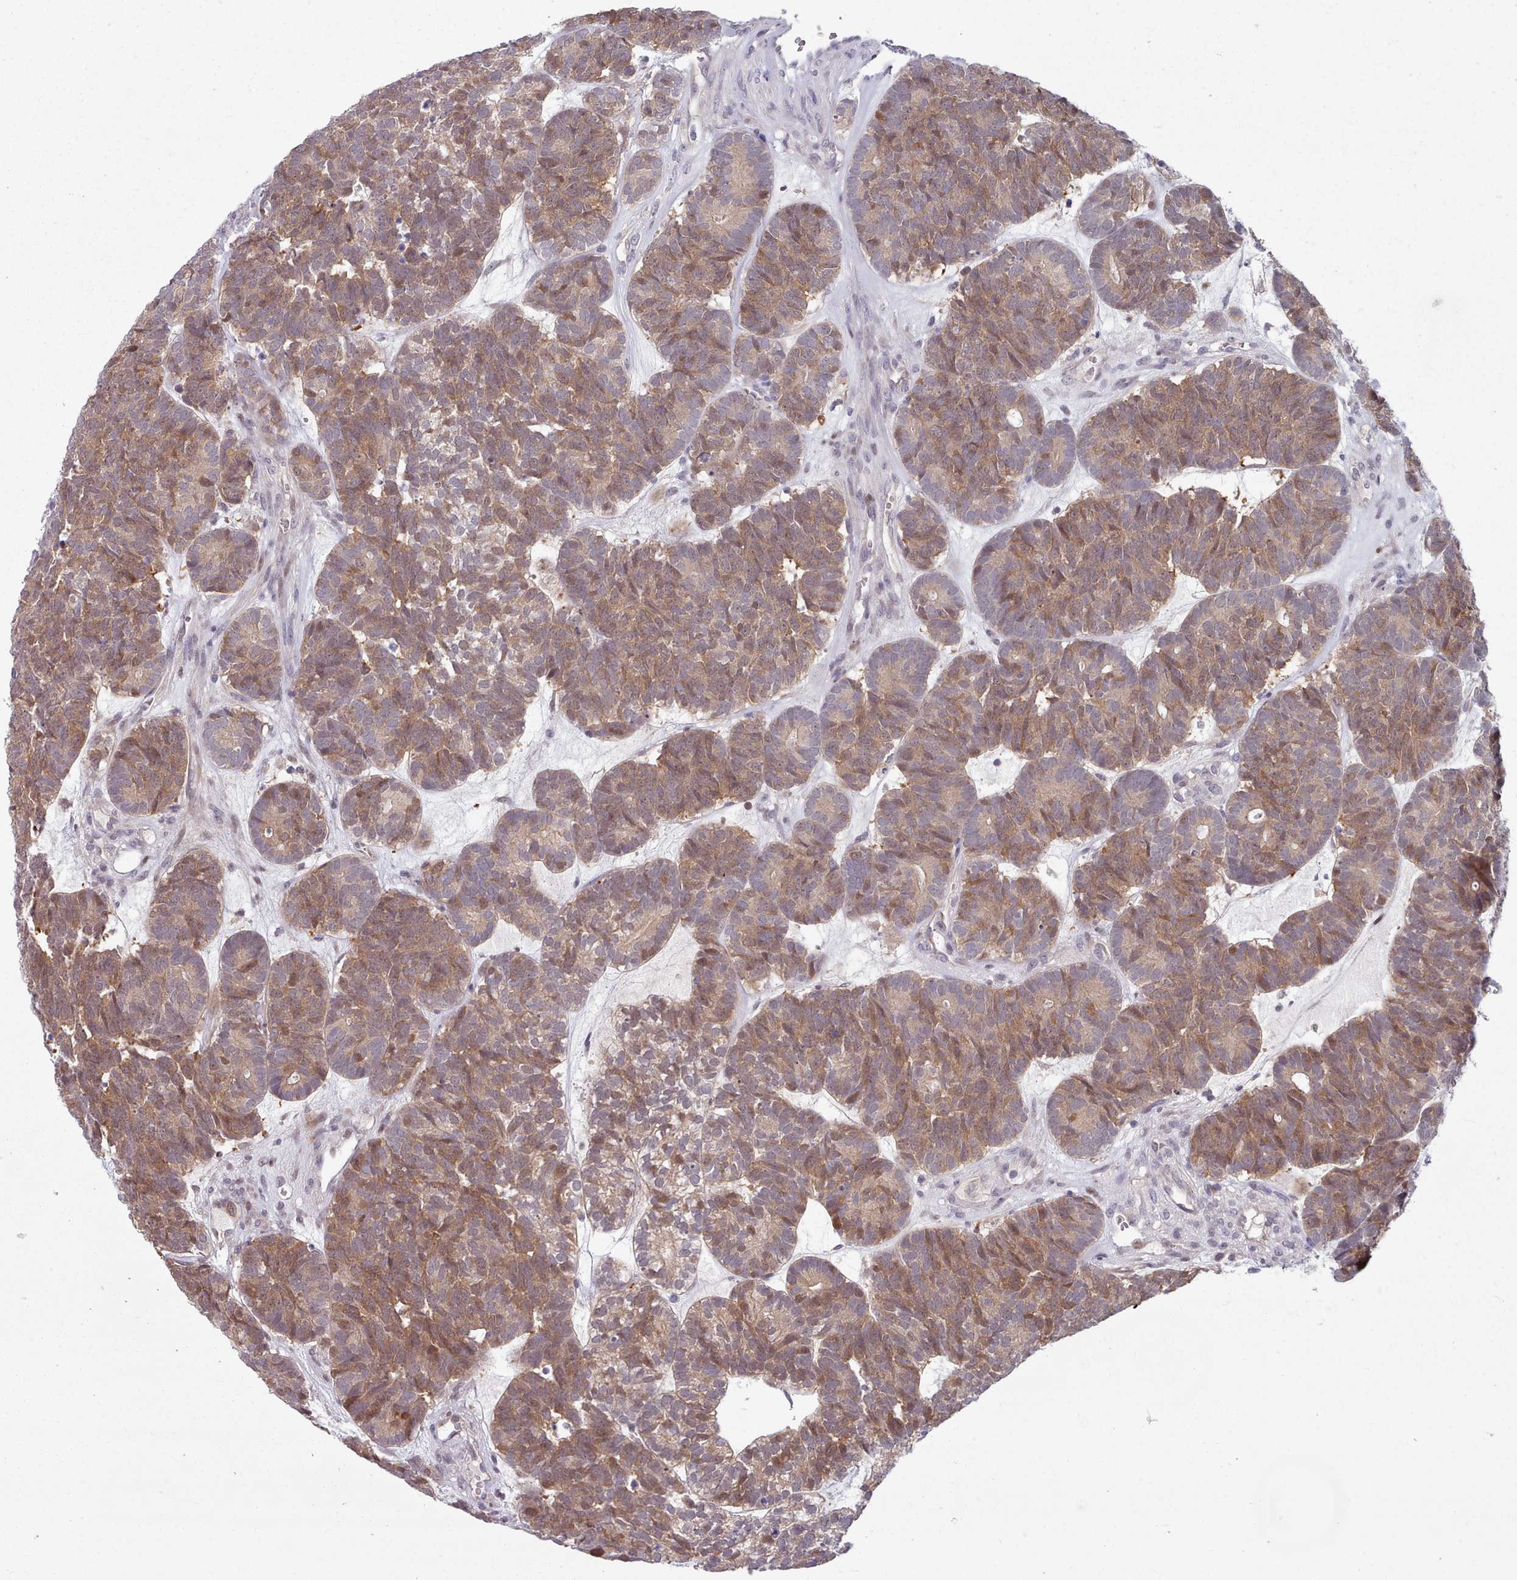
{"staining": {"intensity": "moderate", "quantity": ">75%", "location": "cytoplasmic/membranous"}, "tissue": "head and neck cancer", "cell_type": "Tumor cells", "image_type": "cancer", "snomed": [{"axis": "morphology", "description": "Adenocarcinoma, NOS"}, {"axis": "topography", "description": "Head-Neck"}], "caption": "This histopathology image reveals head and neck cancer (adenocarcinoma) stained with IHC to label a protein in brown. The cytoplasmic/membranous of tumor cells show moderate positivity for the protein. Nuclei are counter-stained blue.", "gene": "CLNS1A", "patient": {"sex": "female", "age": 81}}